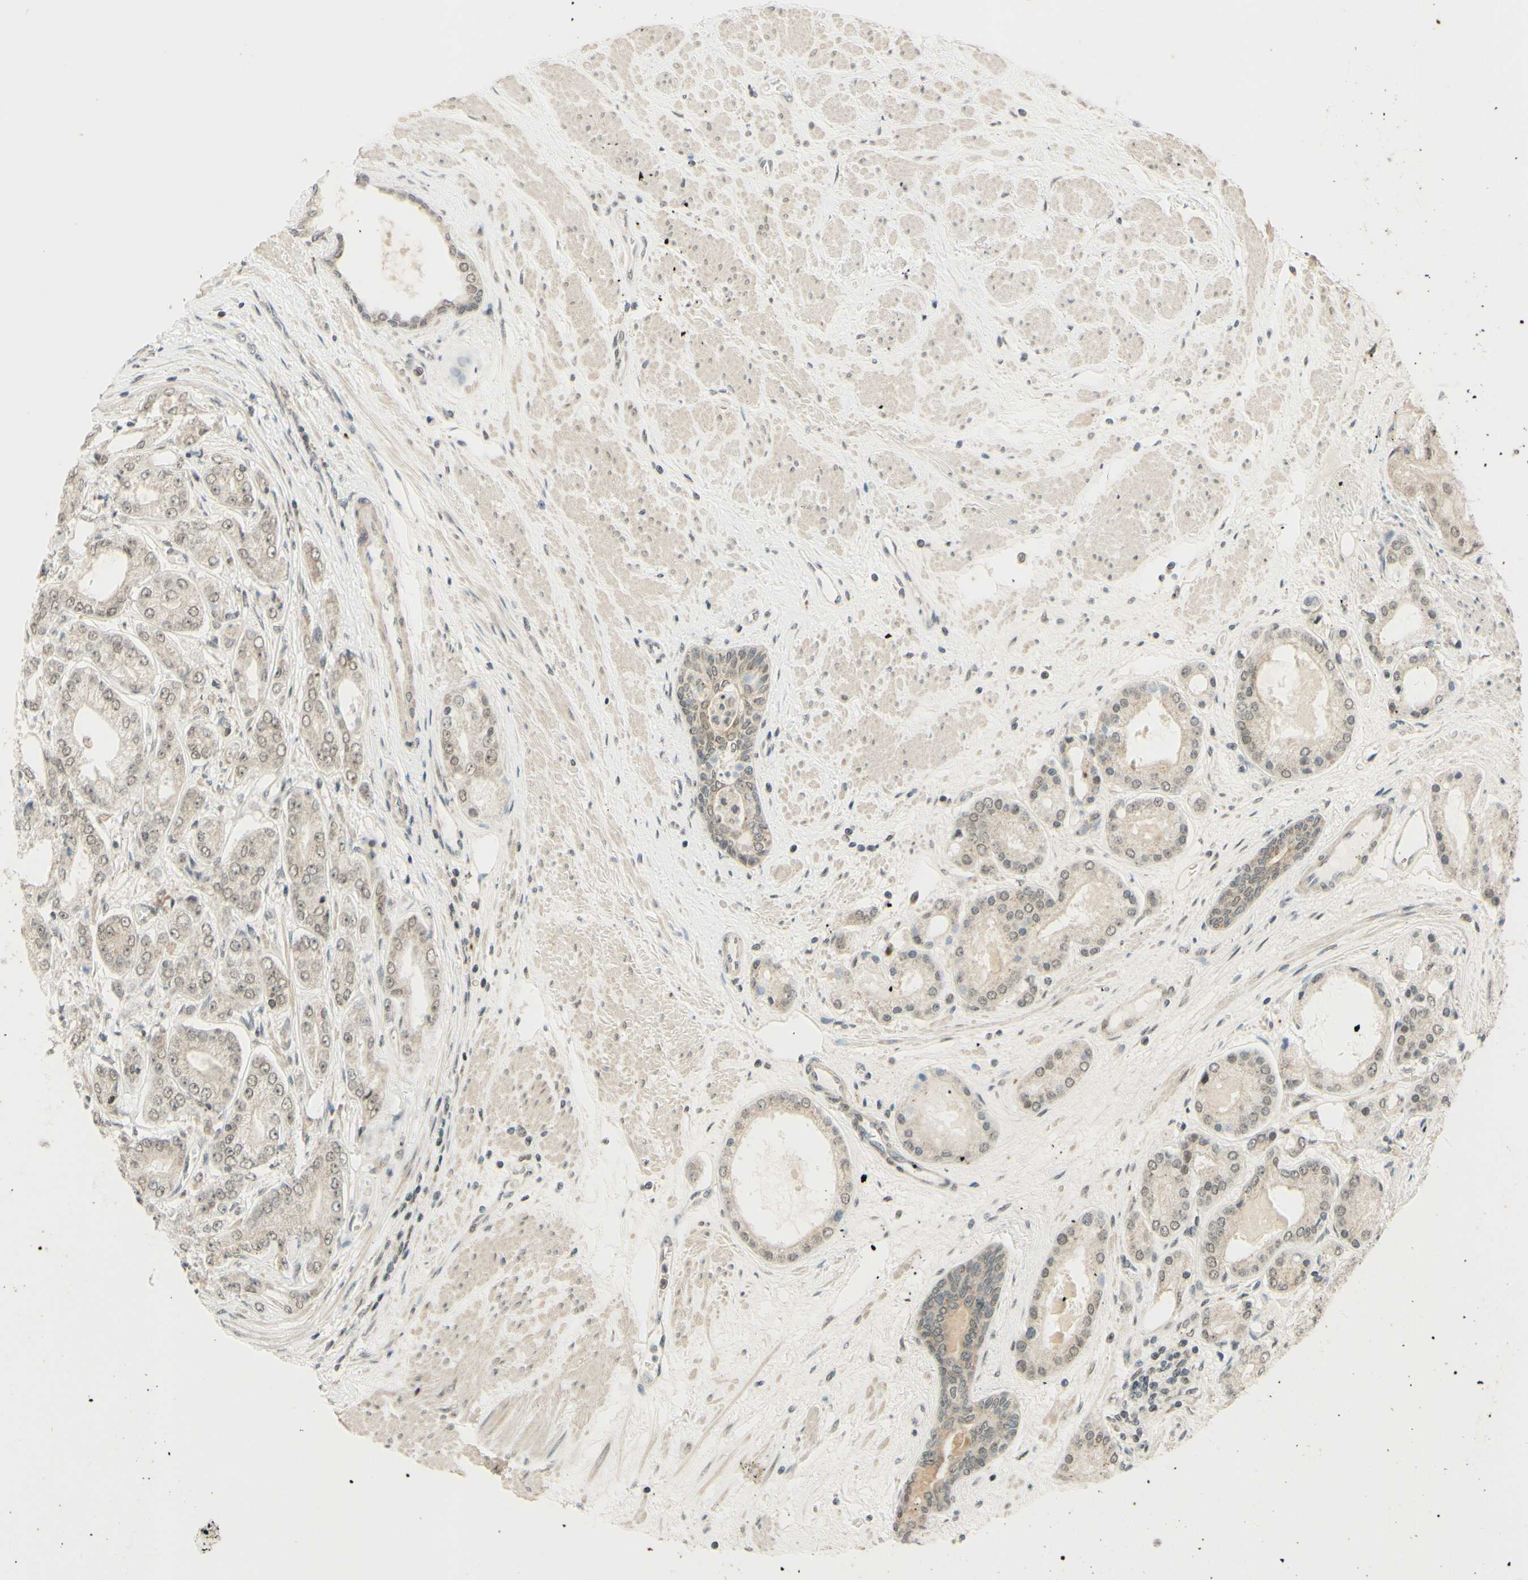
{"staining": {"intensity": "weak", "quantity": "<25%", "location": "nuclear"}, "tissue": "prostate cancer", "cell_type": "Tumor cells", "image_type": "cancer", "snomed": [{"axis": "morphology", "description": "Adenocarcinoma, High grade"}, {"axis": "topography", "description": "Prostate"}], "caption": "Tumor cells show no significant protein positivity in prostate cancer (high-grade adenocarcinoma). (Stains: DAB (3,3'-diaminobenzidine) IHC with hematoxylin counter stain, Microscopy: brightfield microscopy at high magnification).", "gene": "SMARCB1", "patient": {"sex": "male", "age": 59}}